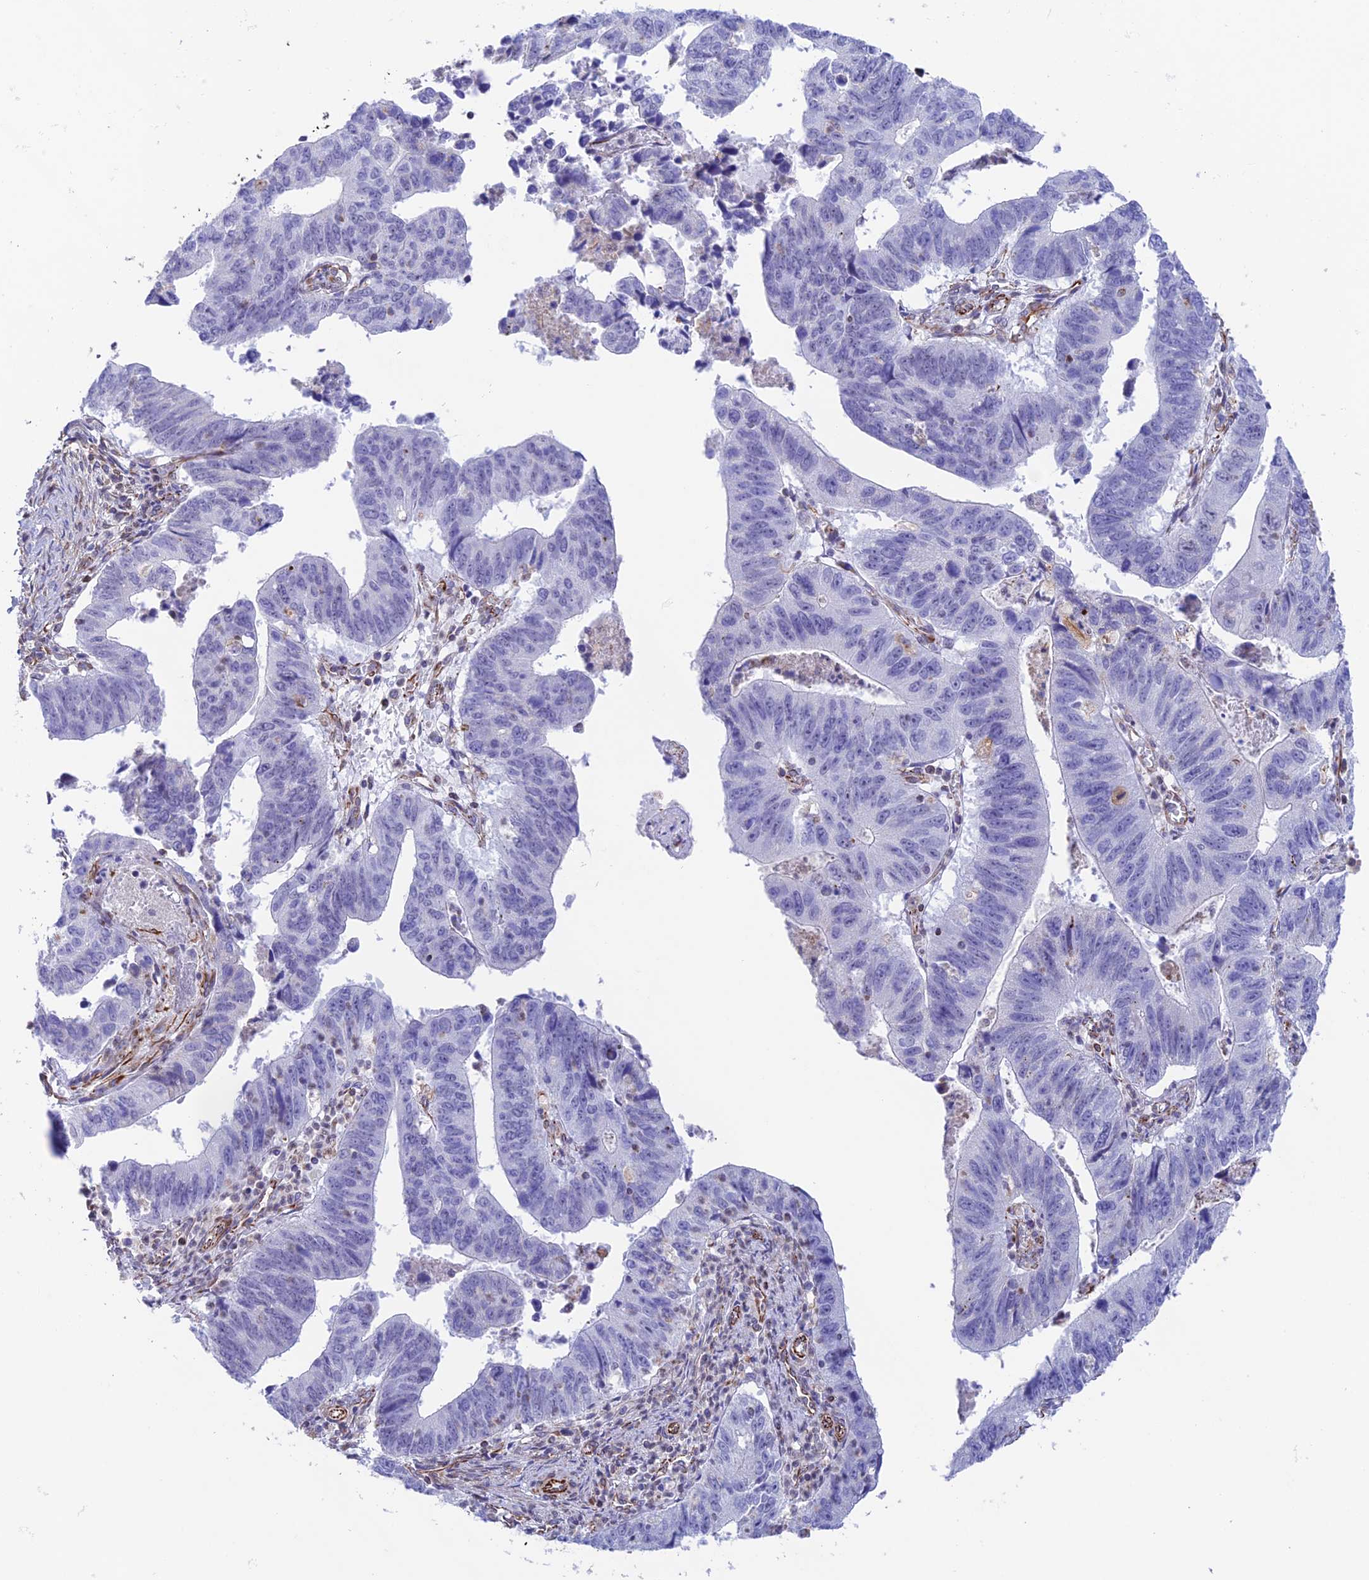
{"staining": {"intensity": "negative", "quantity": "none", "location": "none"}, "tissue": "stomach cancer", "cell_type": "Tumor cells", "image_type": "cancer", "snomed": [{"axis": "morphology", "description": "Adenocarcinoma, NOS"}, {"axis": "topography", "description": "Stomach"}], "caption": "This is an IHC photomicrograph of human adenocarcinoma (stomach). There is no expression in tumor cells.", "gene": "ZNF652", "patient": {"sex": "male", "age": 59}}